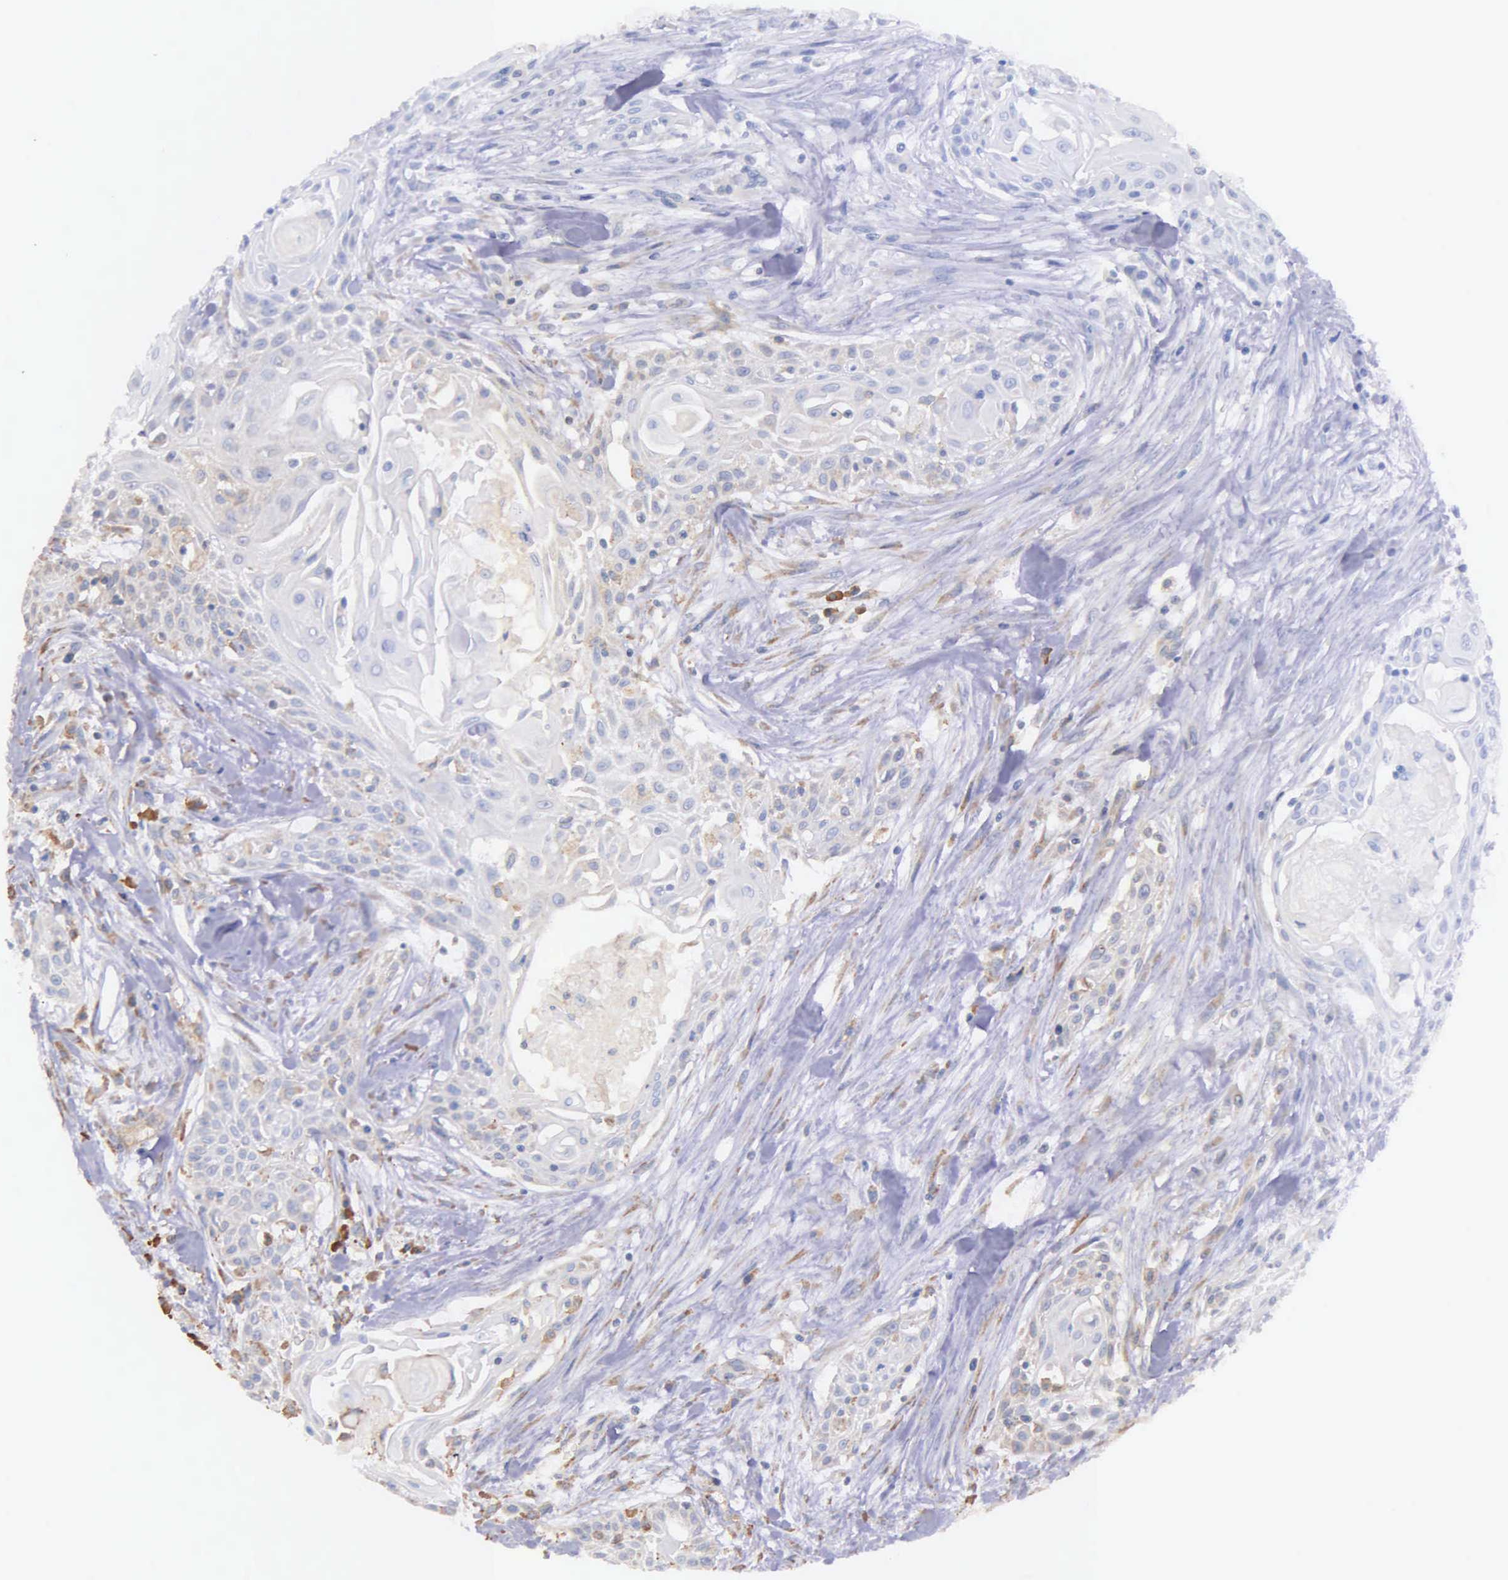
{"staining": {"intensity": "weak", "quantity": ">75%", "location": "cytoplasmic/membranous"}, "tissue": "head and neck cancer", "cell_type": "Tumor cells", "image_type": "cancer", "snomed": [{"axis": "morphology", "description": "Squamous cell carcinoma, NOS"}, {"axis": "morphology", "description": "Squamous cell carcinoma, metastatic, NOS"}, {"axis": "topography", "description": "Lymph node"}, {"axis": "topography", "description": "Salivary gland"}, {"axis": "topography", "description": "Head-Neck"}], "caption": "Head and neck metastatic squamous cell carcinoma stained with a brown dye reveals weak cytoplasmic/membranous positive expression in about >75% of tumor cells.", "gene": "ZC3H12B", "patient": {"sex": "female", "age": 74}}